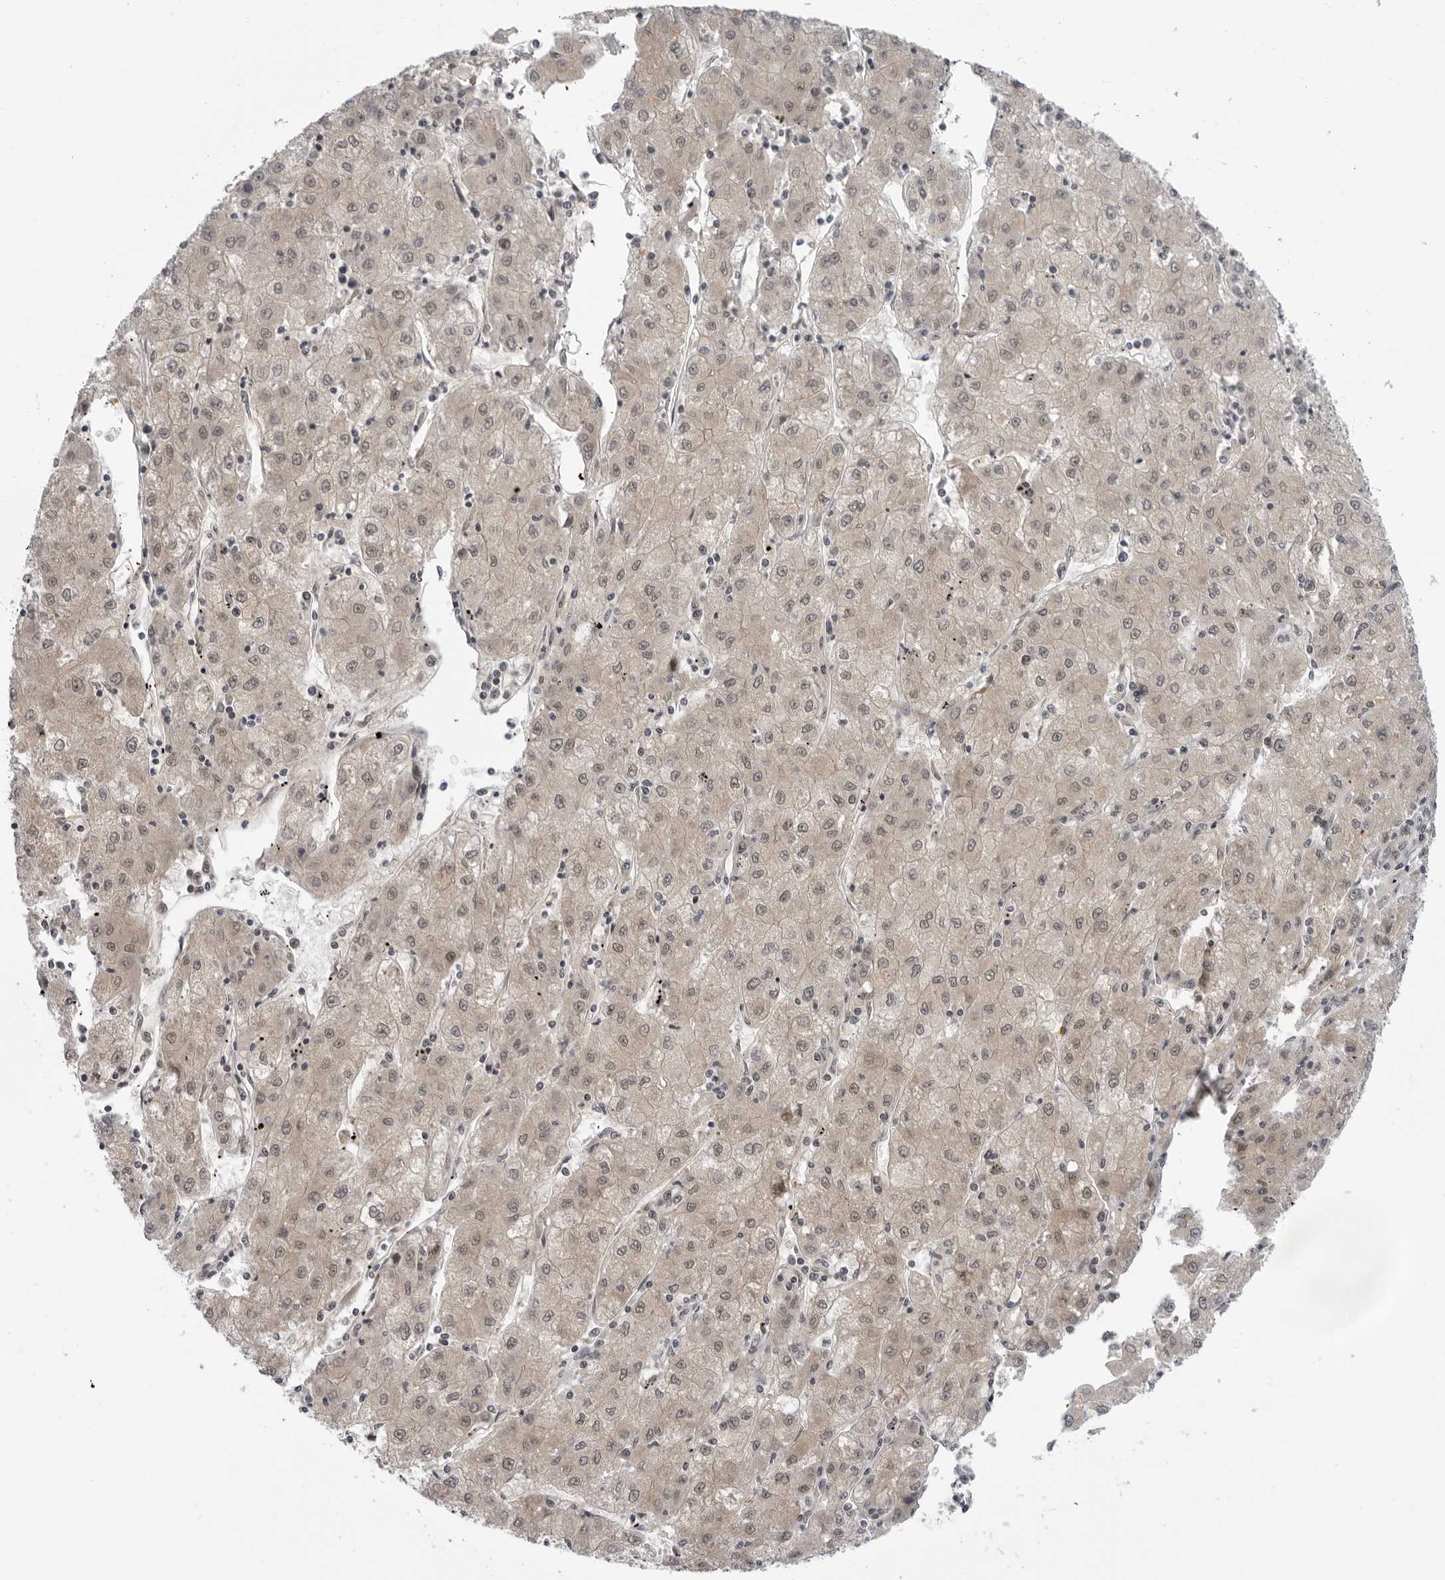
{"staining": {"intensity": "weak", "quantity": ">75%", "location": "cytoplasmic/membranous,nuclear"}, "tissue": "liver cancer", "cell_type": "Tumor cells", "image_type": "cancer", "snomed": [{"axis": "morphology", "description": "Carcinoma, Hepatocellular, NOS"}, {"axis": "topography", "description": "Liver"}], "caption": "Weak cytoplasmic/membranous and nuclear protein positivity is identified in about >75% of tumor cells in liver cancer.", "gene": "ALPK2", "patient": {"sex": "male", "age": 72}}